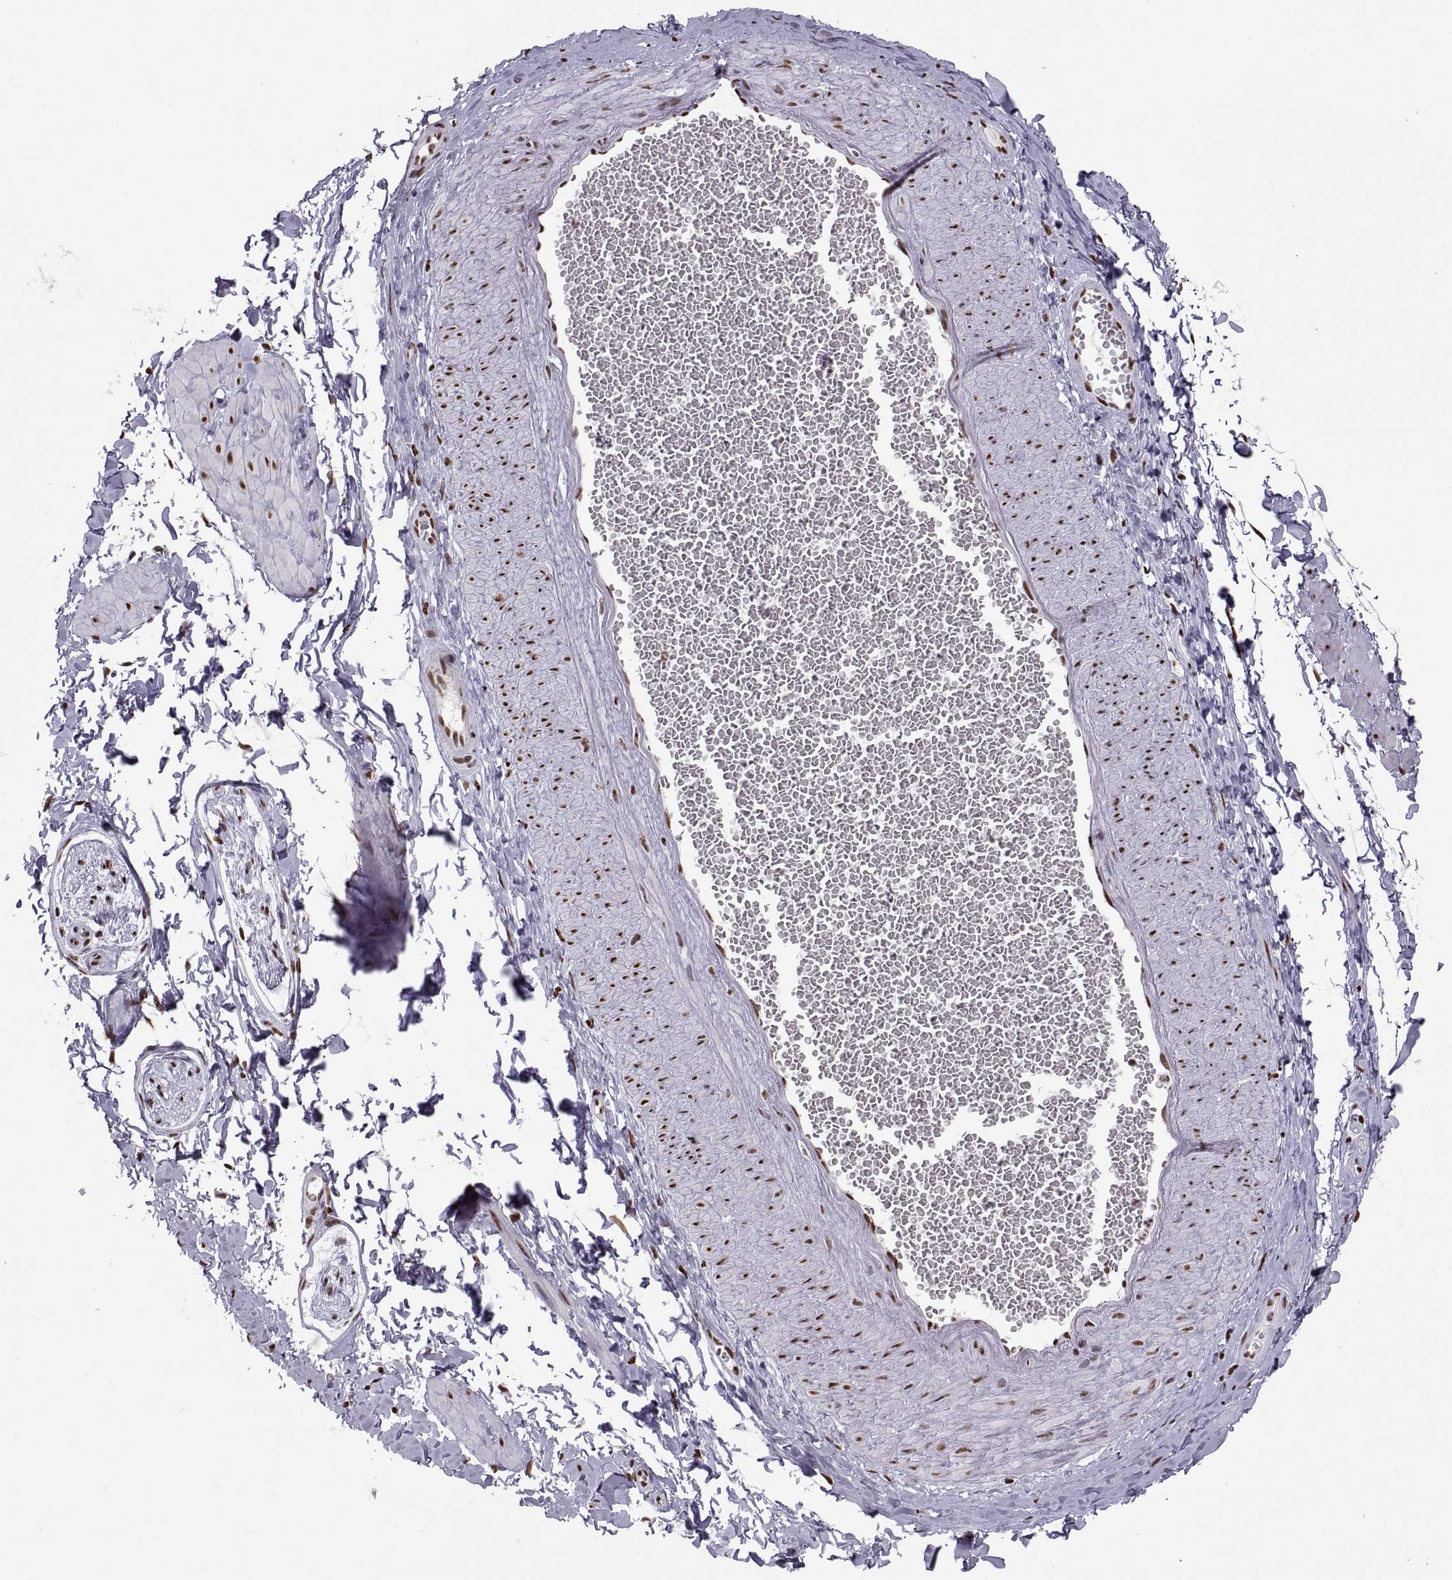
{"staining": {"intensity": "negative", "quantity": "none", "location": "none"}, "tissue": "adipose tissue", "cell_type": "Adipocytes", "image_type": "normal", "snomed": [{"axis": "morphology", "description": "Normal tissue, NOS"}, {"axis": "topography", "description": "Smooth muscle"}, {"axis": "topography", "description": "Peripheral nerve tissue"}], "caption": "Adipocytes are negative for protein expression in unremarkable human adipose tissue. (DAB IHC visualized using brightfield microscopy, high magnification).", "gene": "SNAI1", "patient": {"sex": "male", "age": 22}}